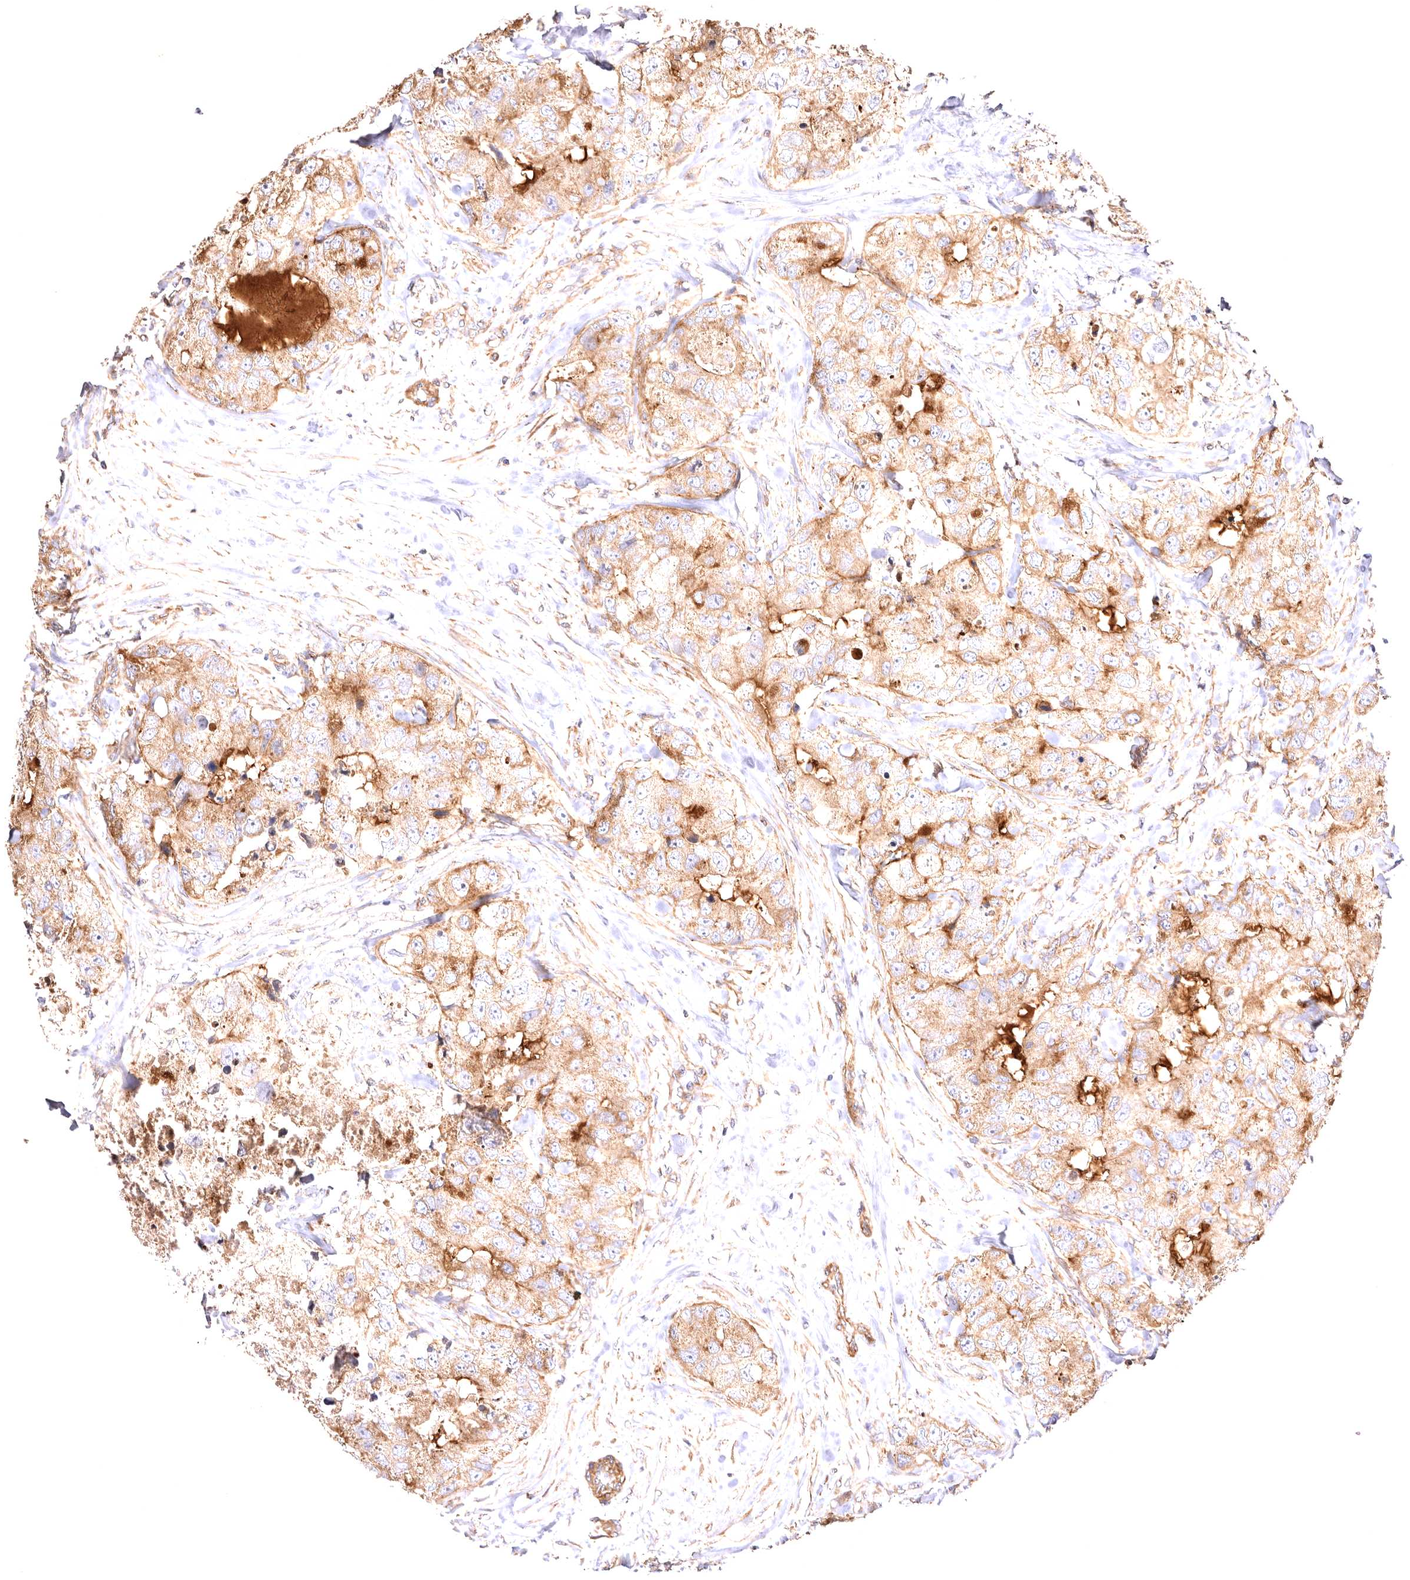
{"staining": {"intensity": "moderate", "quantity": ">75%", "location": "cytoplasmic/membranous"}, "tissue": "breast cancer", "cell_type": "Tumor cells", "image_type": "cancer", "snomed": [{"axis": "morphology", "description": "Duct carcinoma"}, {"axis": "topography", "description": "Breast"}], "caption": "Tumor cells demonstrate medium levels of moderate cytoplasmic/membranous positivity in about >75% of cells in invasive ductal carcinoma (breast).", "gene": "VPS45", "patient": {"sex": "female", "age": 62}}